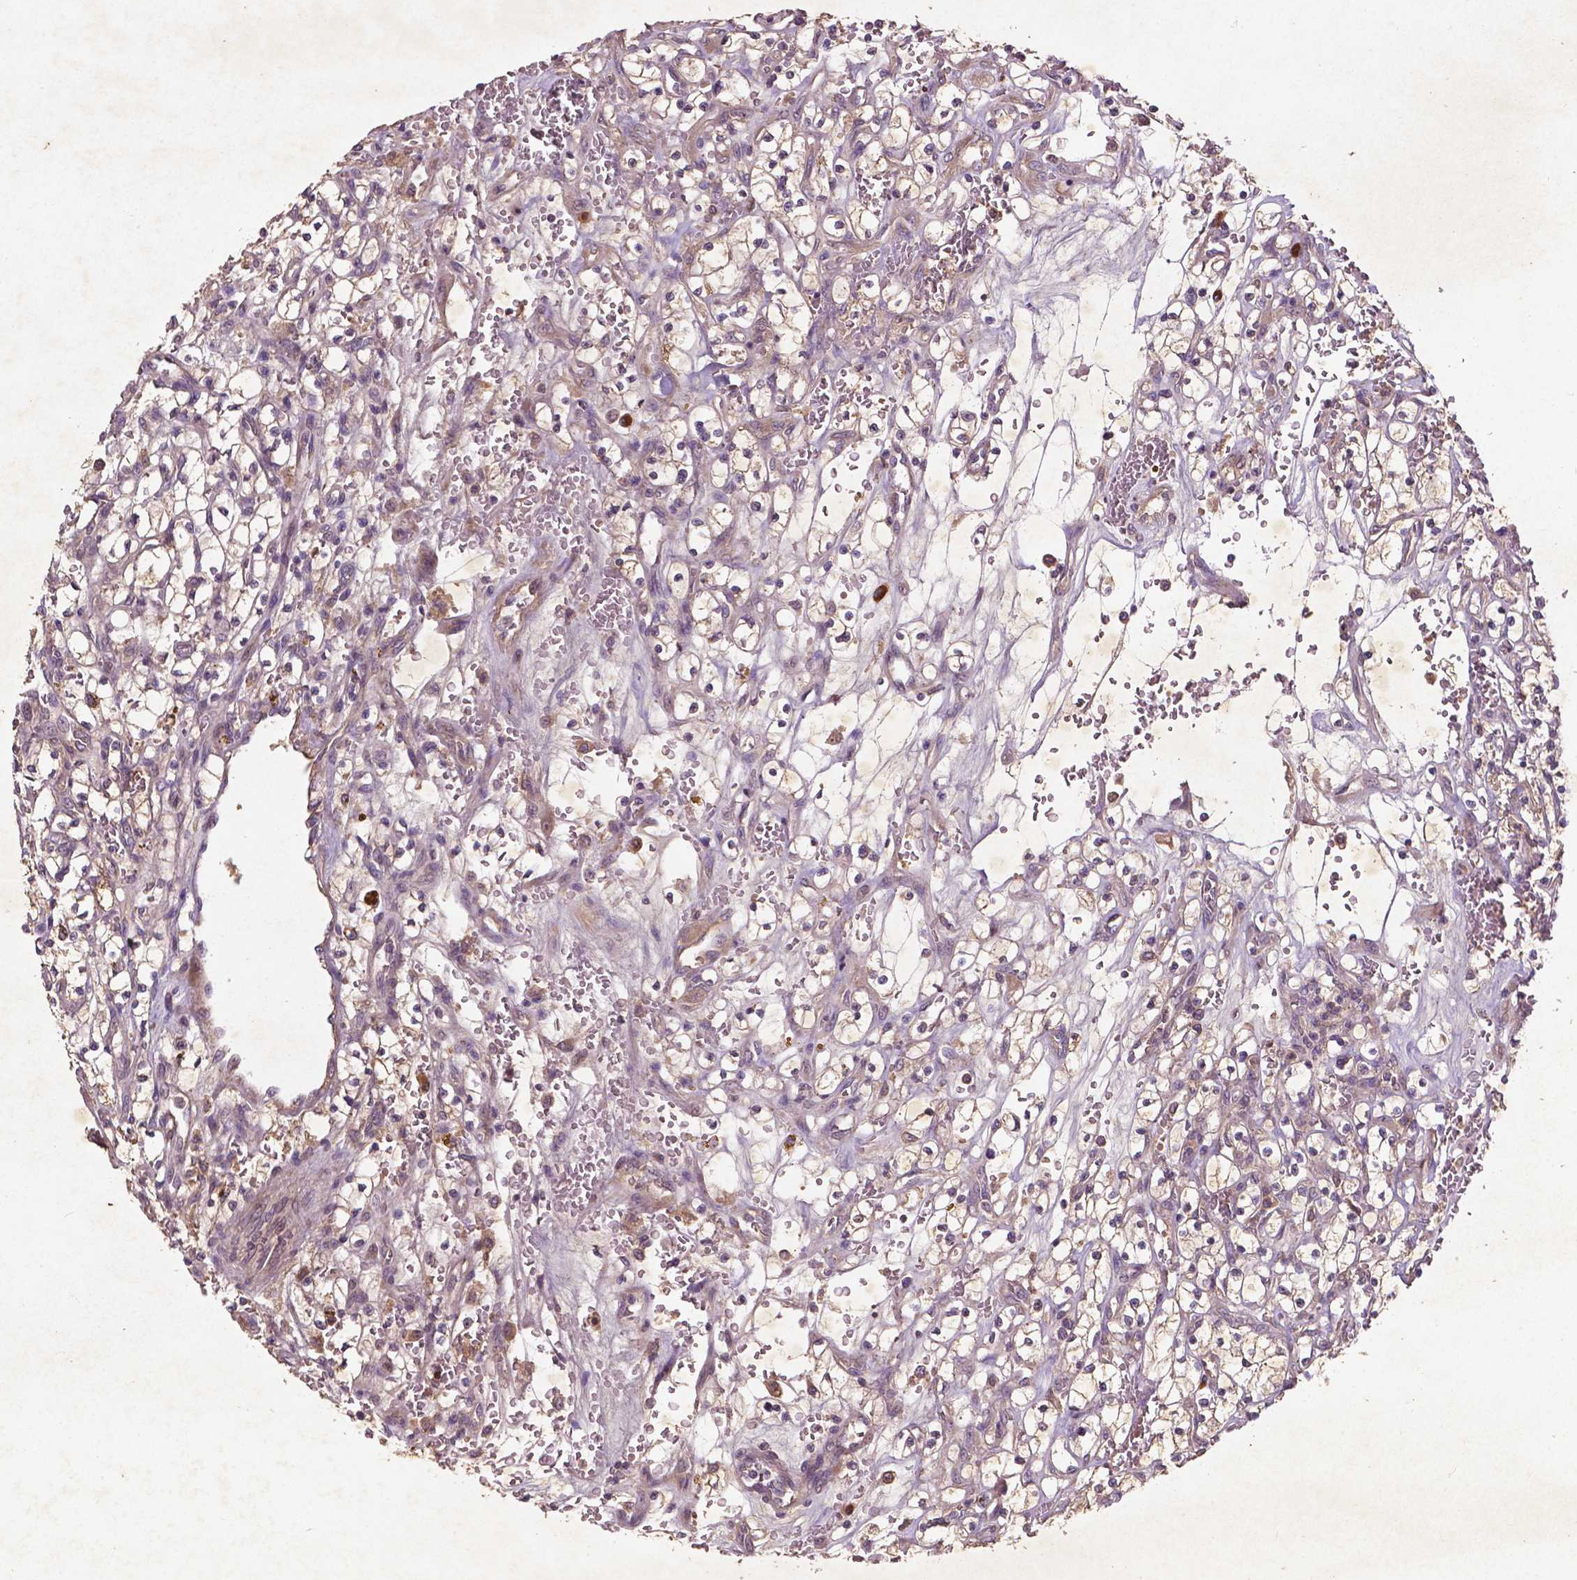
{"staining": {"intensity": "weak", "quantity": ">75%", "location": "cytoplasmic/membranous"}, "tissue": "renal cancer", "cell_type": "Tumor cells", "image_type": "cancer", "snomed": [{"axis": "morphology", "description": "Adenocarcinoma, NOS"}, {"axis": "topography", "description": "Kidney"}], "caption": "Renal cancer stained with a protein marker shows weak staining in tumor cells.", "gene": "COQ2", "patient": {"sex": "female", "age": 64}}